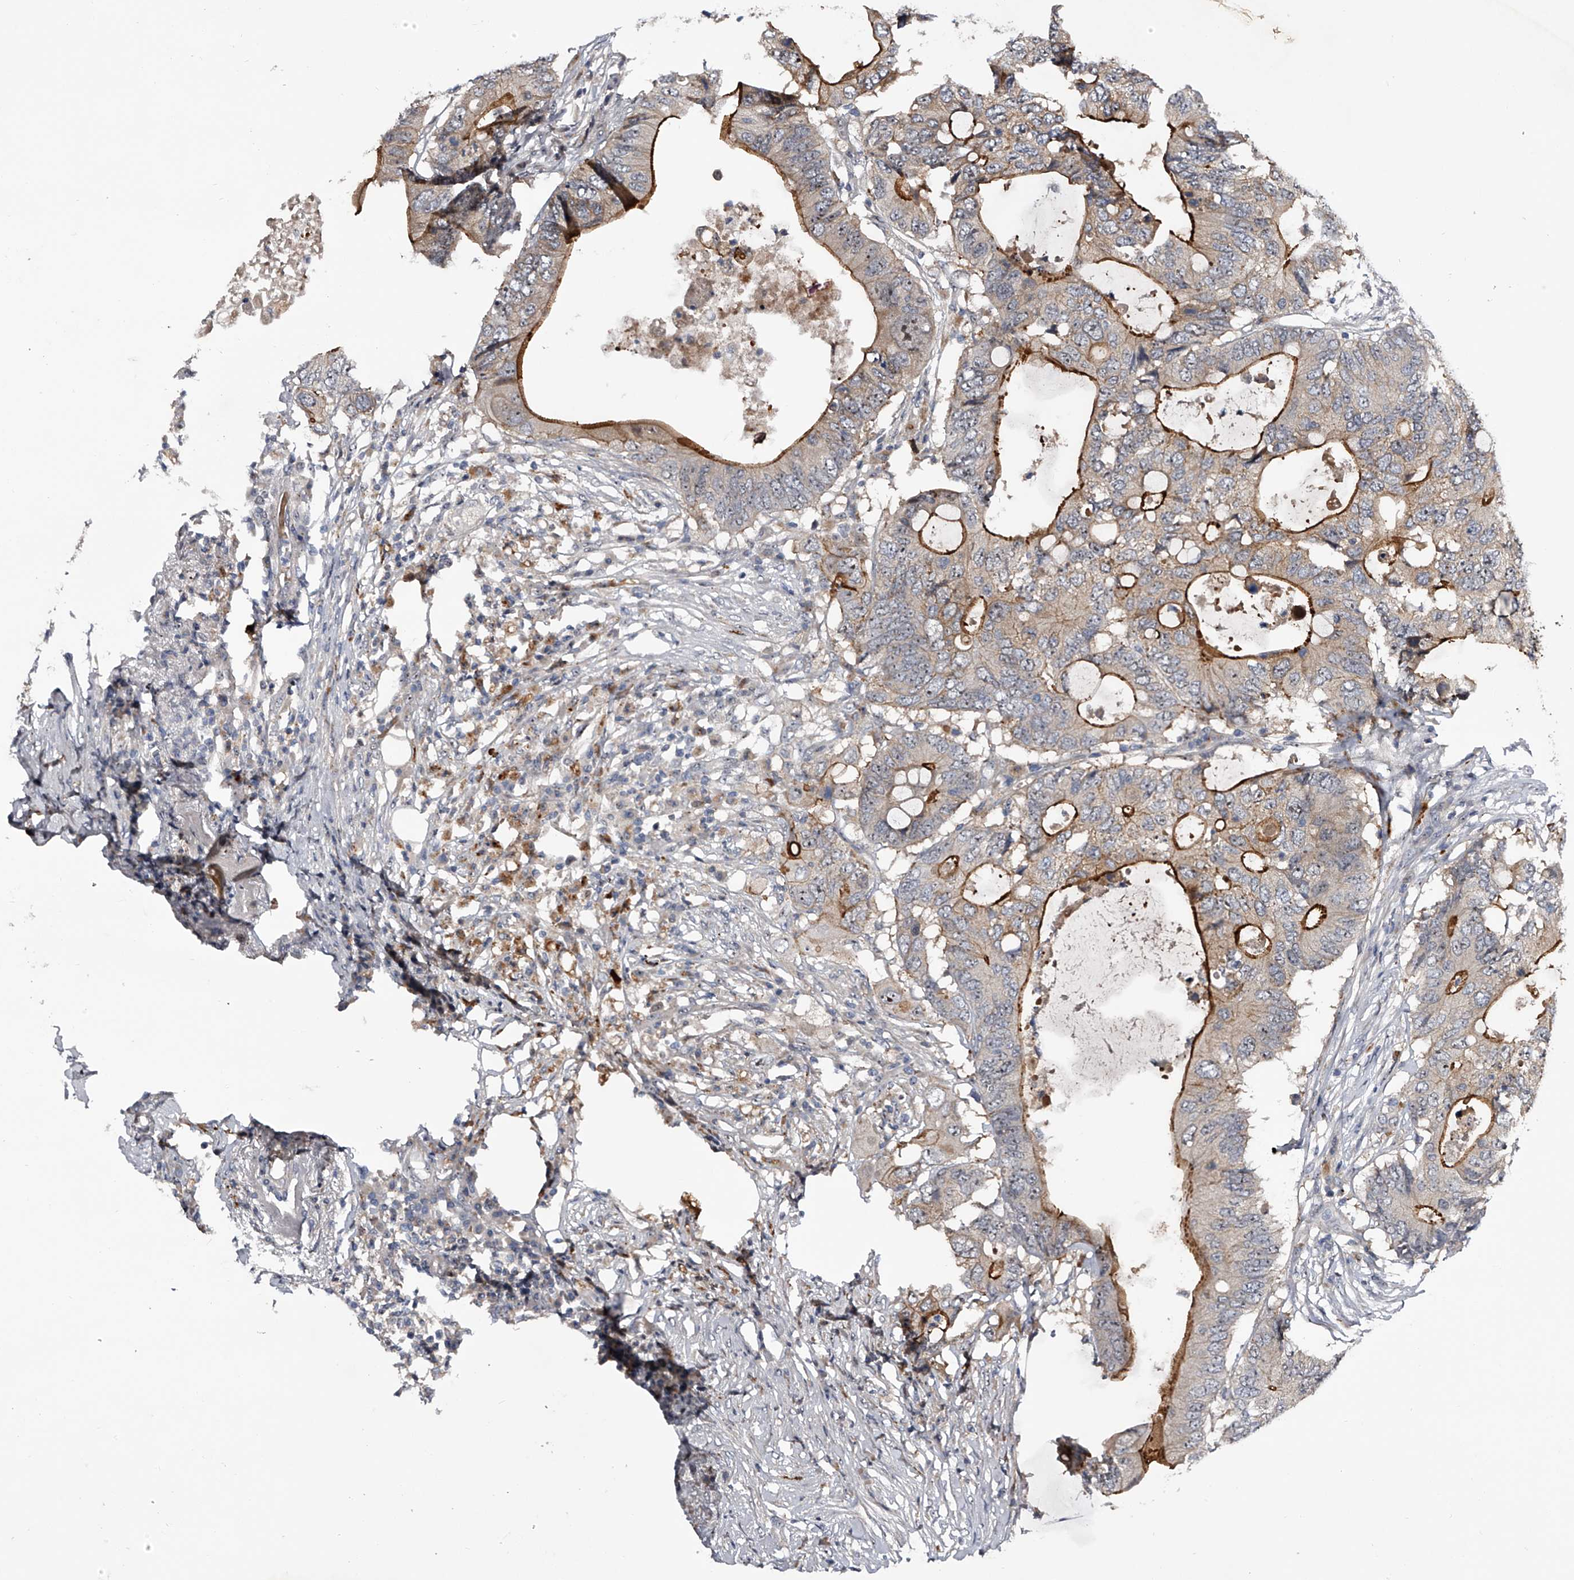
{"staining": {"intensity": "strong", "quantity": "<25%", "location": "cytoplasmic/membranous,nuclear"}, "tissue": "colorectal cancer", "cell_type": "Tumor cells", "image_type": "cancer", "snomed": [{"axis": "morphology", "description": "Adenocarcinoma, NOS"}, {"axis": "topography", "description": "Colon"}], "caption": "Strong cytoplasmic/membranous and nuclear protein expression is seen in about <25% of tumor cells in colorectal cancer.", "gene": "MDN1", "patient": {"sex": "male", "age": 71}}